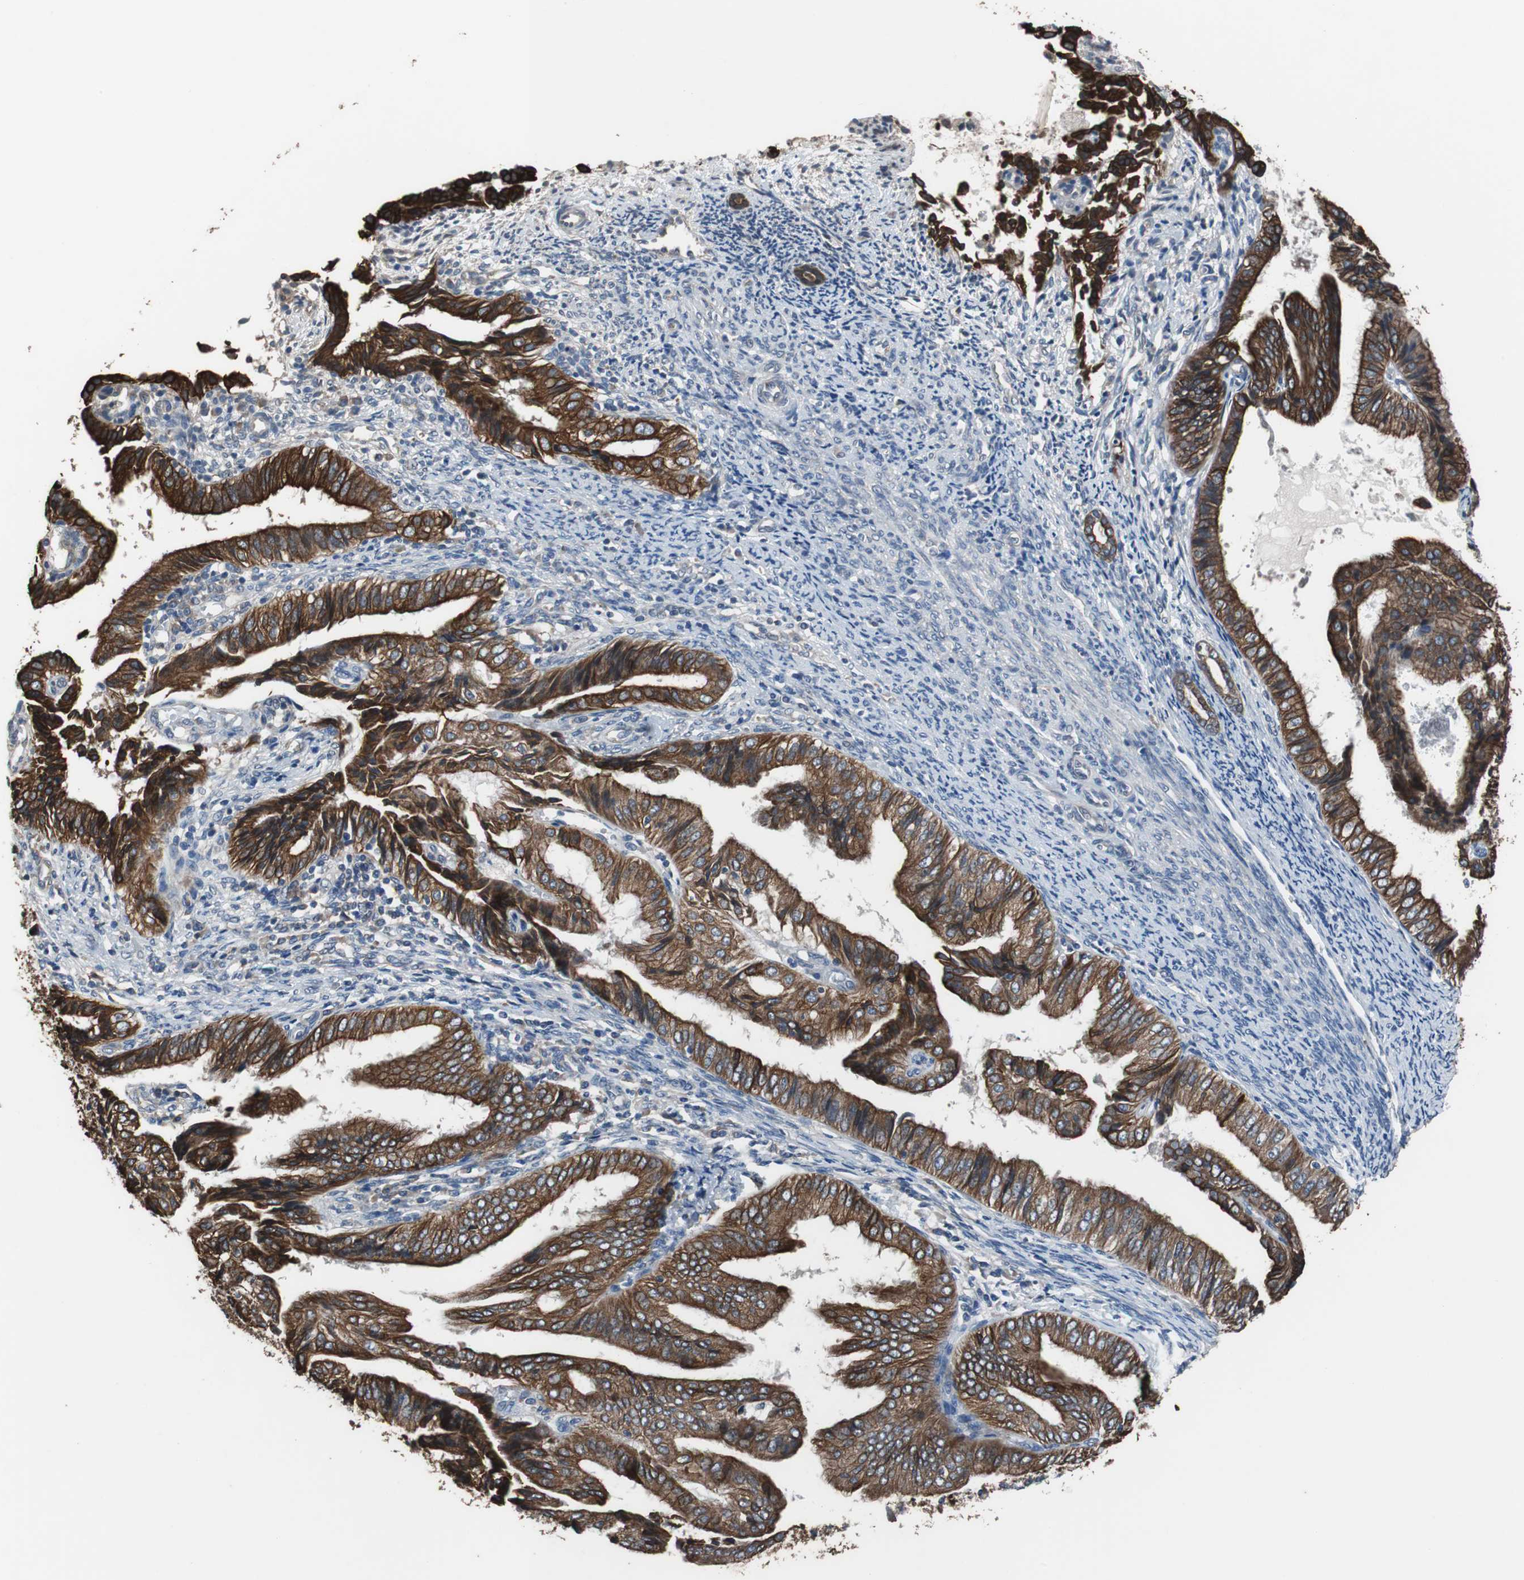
{"staining": {"intensity": "strong", "quantity": ">75%", "location": "cytoplasmic/membranous"}, "tissue": "endometrial cancer", "cell_type": "Tumor cells", "image_type": "cancer", "snomed": [{"axis": "morphology", "description": "Adenocarcinoma, NOS"}, {"axis": "topography", "description": "Endometrium"}], "caption": "Tumor cells exhibit high levels of strong cytoplasmic/membranous expression in about >75% of cells in human adenocarcinoma (endometrial).", "gene": "USP10", "patient": {"sex": "female", "age": 58}}